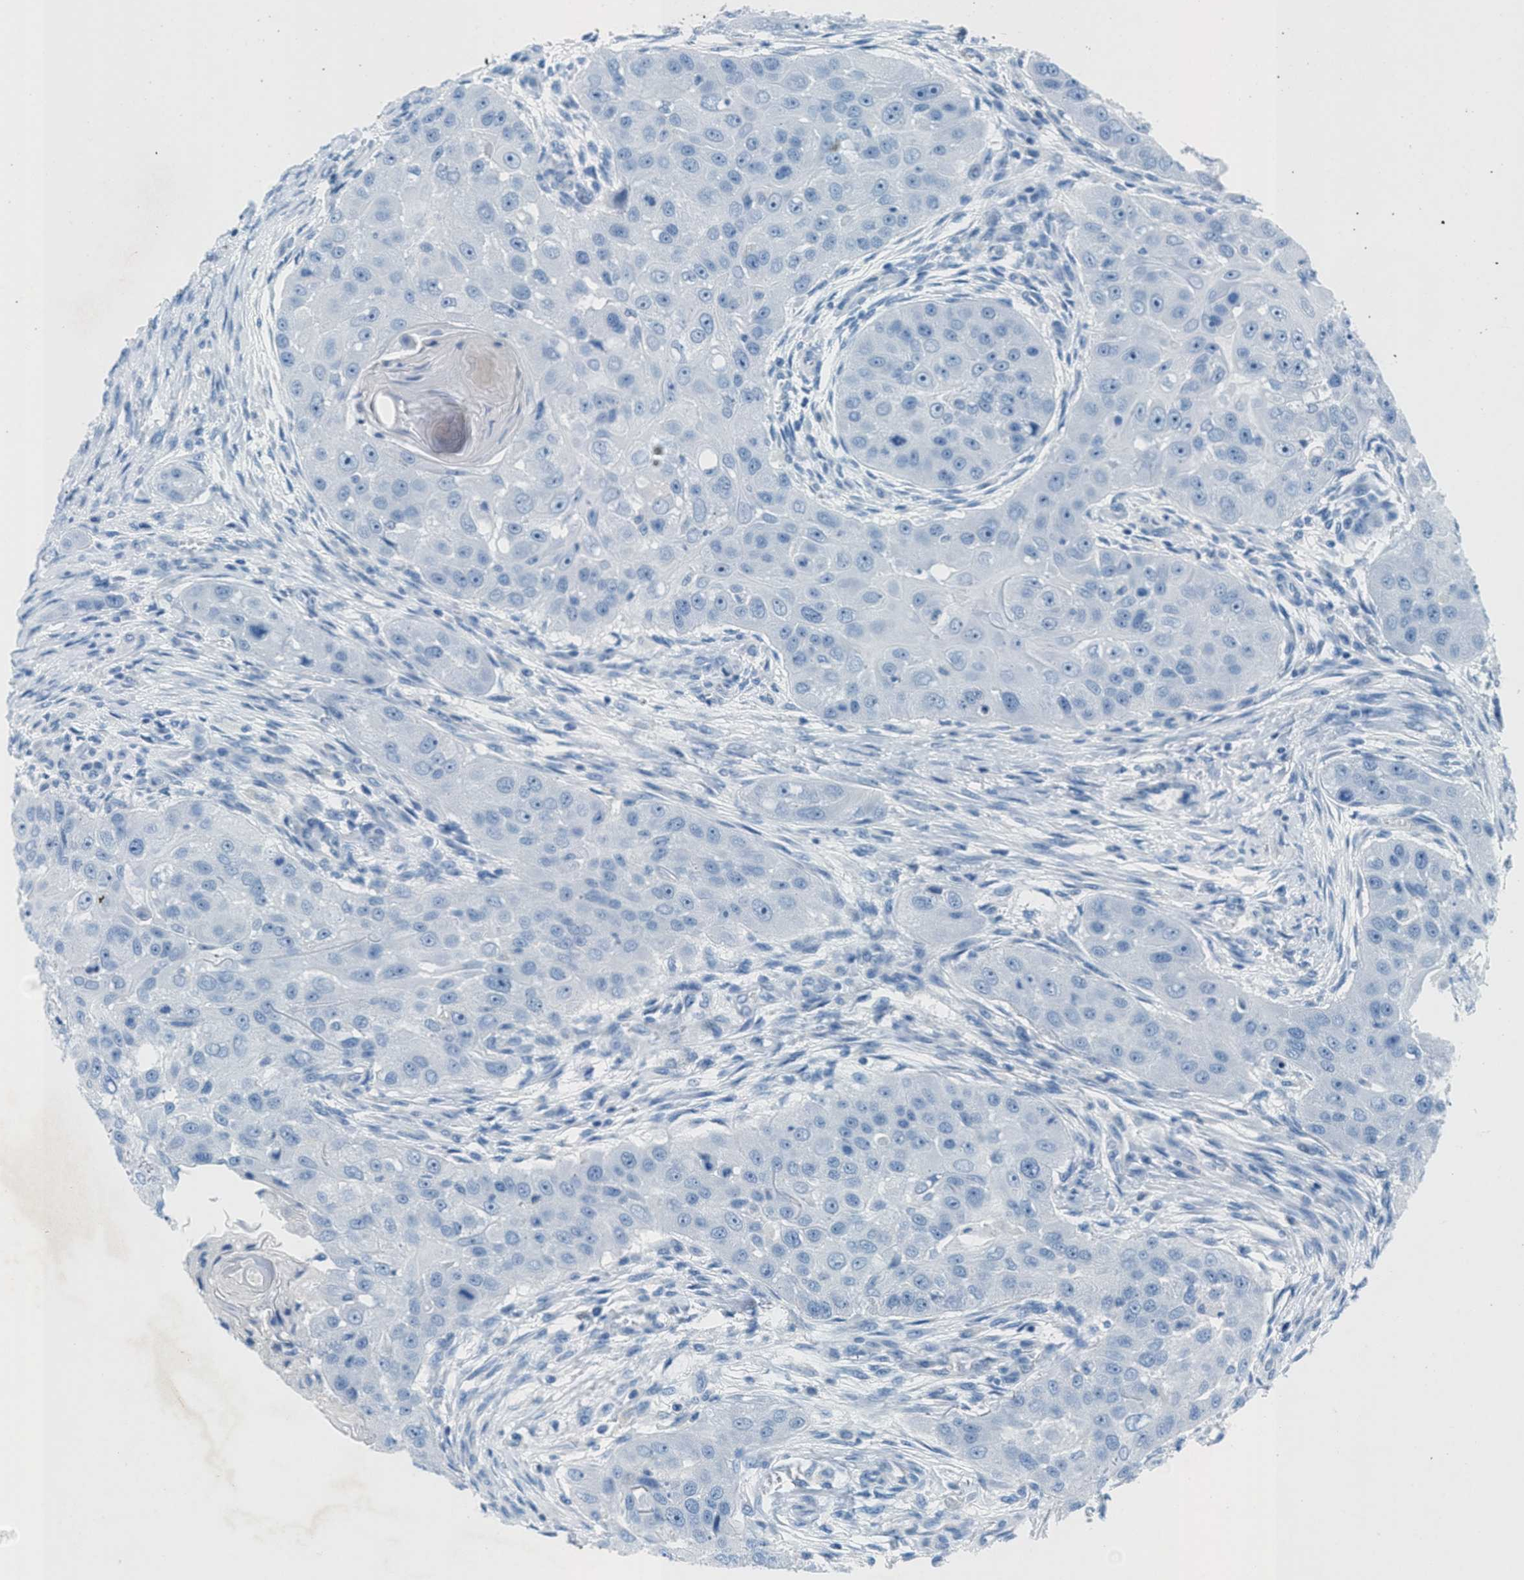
{"staining": {"intensity": "negative", "quantity": "none", "location": "none"}, "tissue": "head and neck cancer", "cell_type": "Tumor cells", "image_type": "cancer", "snomed": [{"axis": "morphology", "description": "Normal tissue, NOS"}, {"axis": "morphology", "description": "Squamous cell carcinoma, NOS"}, {"axis": "topography", "description": "Skeletal muscle"}, {"axis": "topography", "description": "Head-Neck"}], "caption": "A high-resolution image shows immunohistochemistry staining of head and neck cancer, which displays no significant staining in tumor cells.", "gene": "GALNT17", "patient": {"sex": "male", "age": 51}}